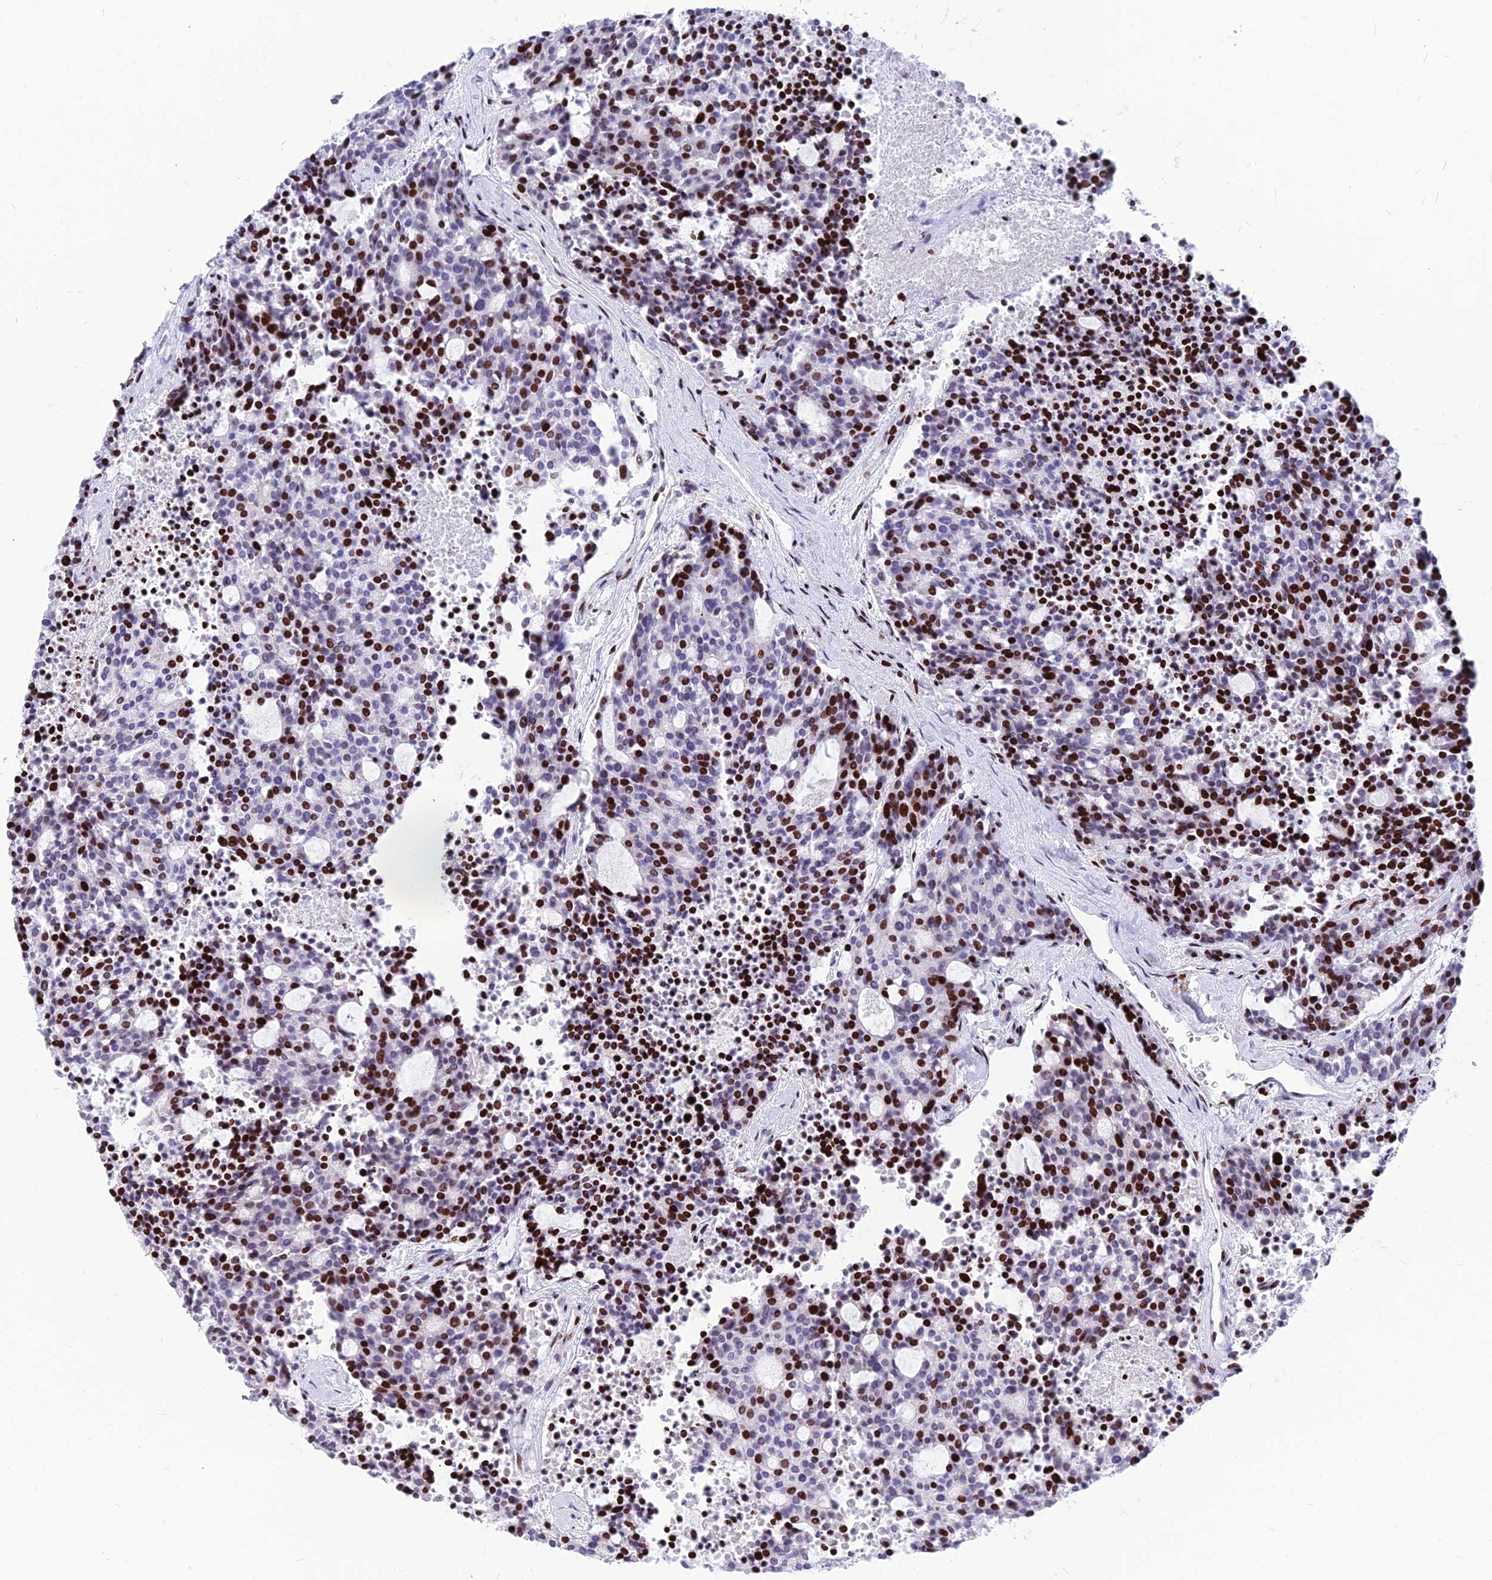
{"staining": {"intensity": "moderate", "quantity": "<25%", "location": "nuclear"}, "tissue": "carcinoid", "cell_type": "Tumor cells", "image_type": "cancer", "snomed": [{"axis": "morphology", "description": "Carcinoid, malignant, NOS"}, {"axis": "topography", "description": "Pancreas"}], "caption": "Protein staining exhibits moderate nuclear positivity in approximately <25% of tumor cells in carcinoid (malignant).", "gene": "PRPS1", "patient": {"sex": "female", "age": 54}}